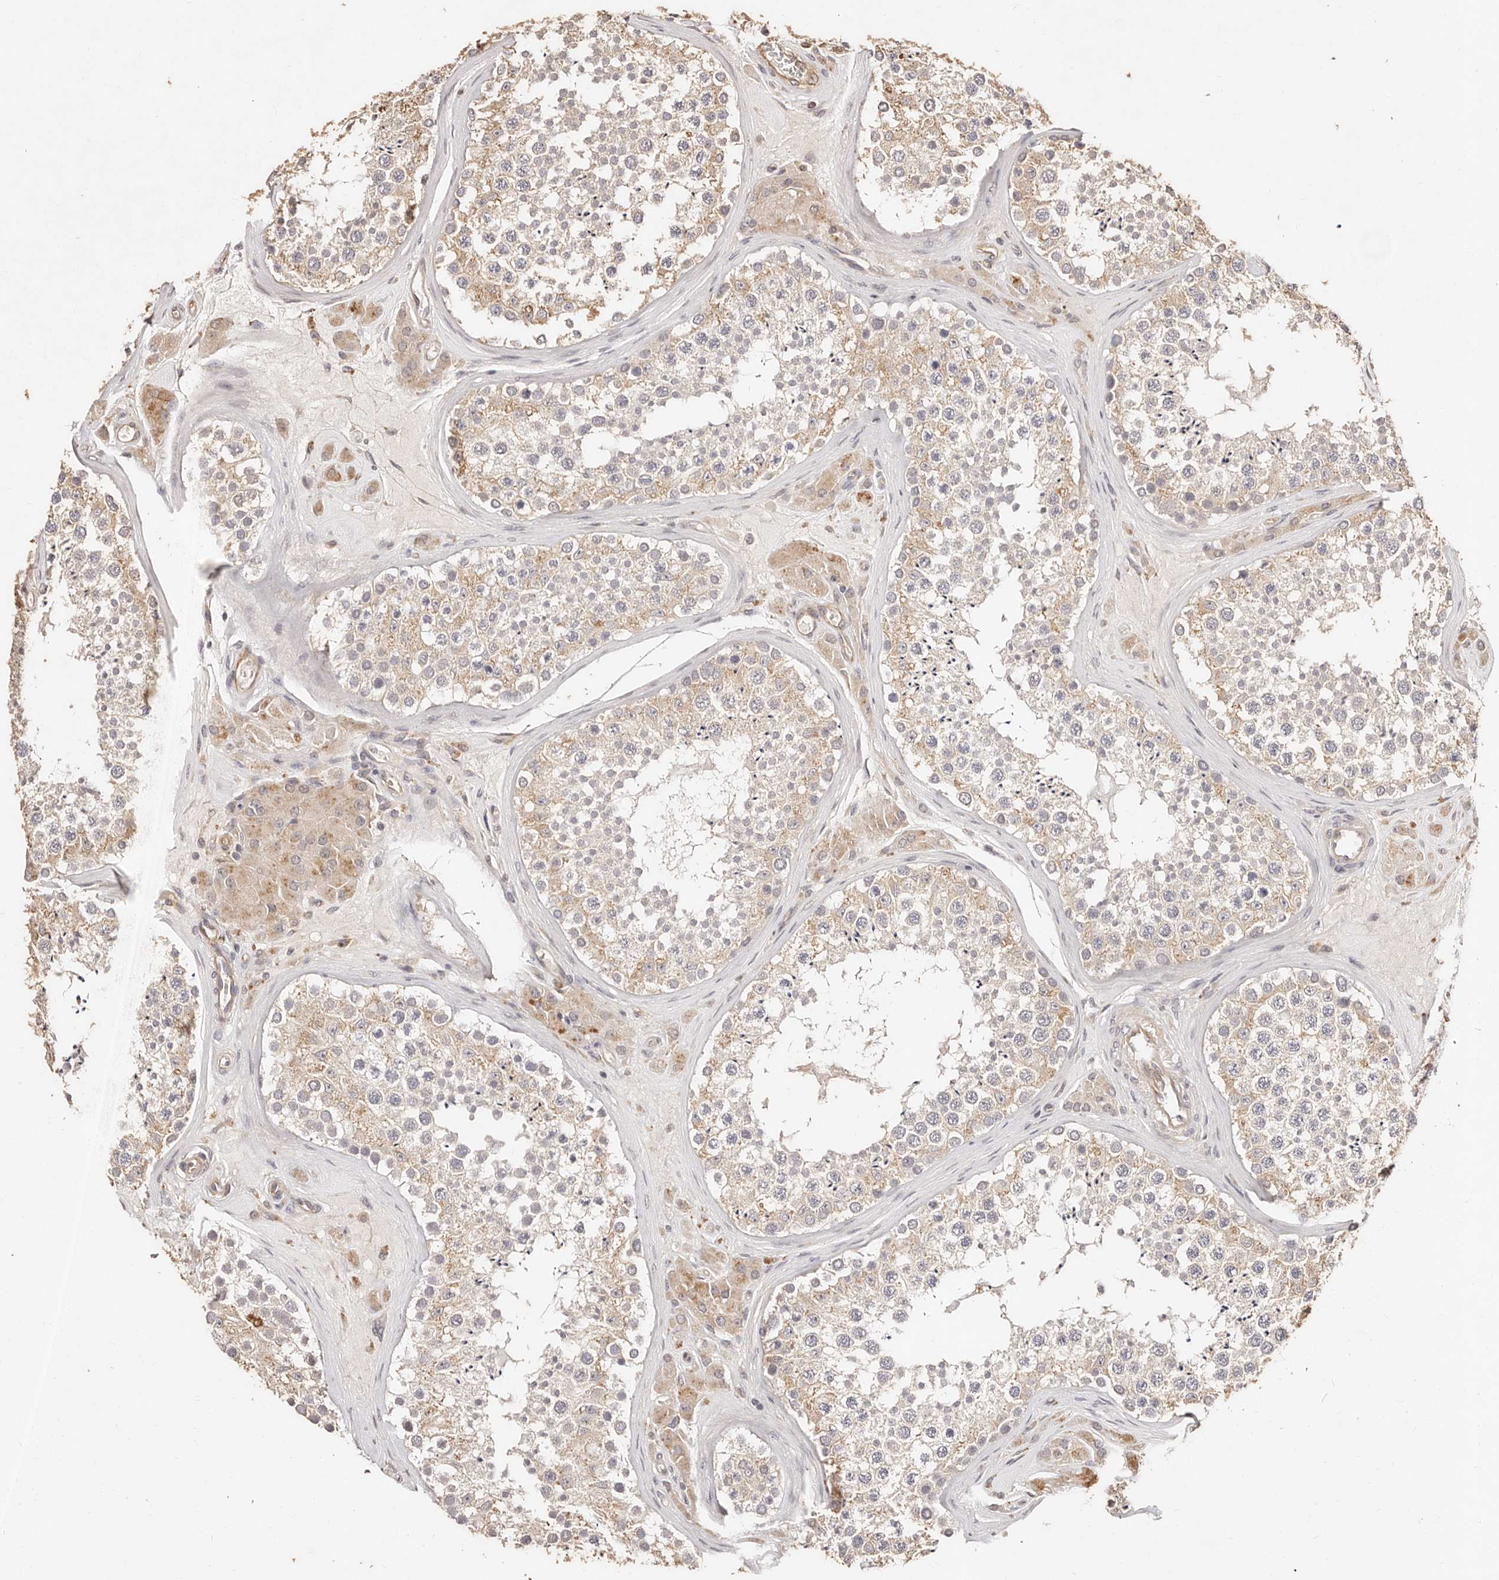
{"staining": {"intensity": "moderate", "quantity": "25%-75%", "location": "cytoplasmic/membranous"}, "tissue": "testis", "cell_type": "Cells in seminiferous ducts", "image_type": "normal", "snomed": [{"axis": "morphology", "description": "Normal tissue, NOS"}, {"axis": "topography", "description": "Testis"}], "caption": "Brown immunohistochemical staining in normal testis reveals moderate cytoplasmic/membranous expression in approximately 25%-75% of cells in seminiferous ducts.", "gene": "CCL14", "patient": {"sex": "male", "age": 46}}